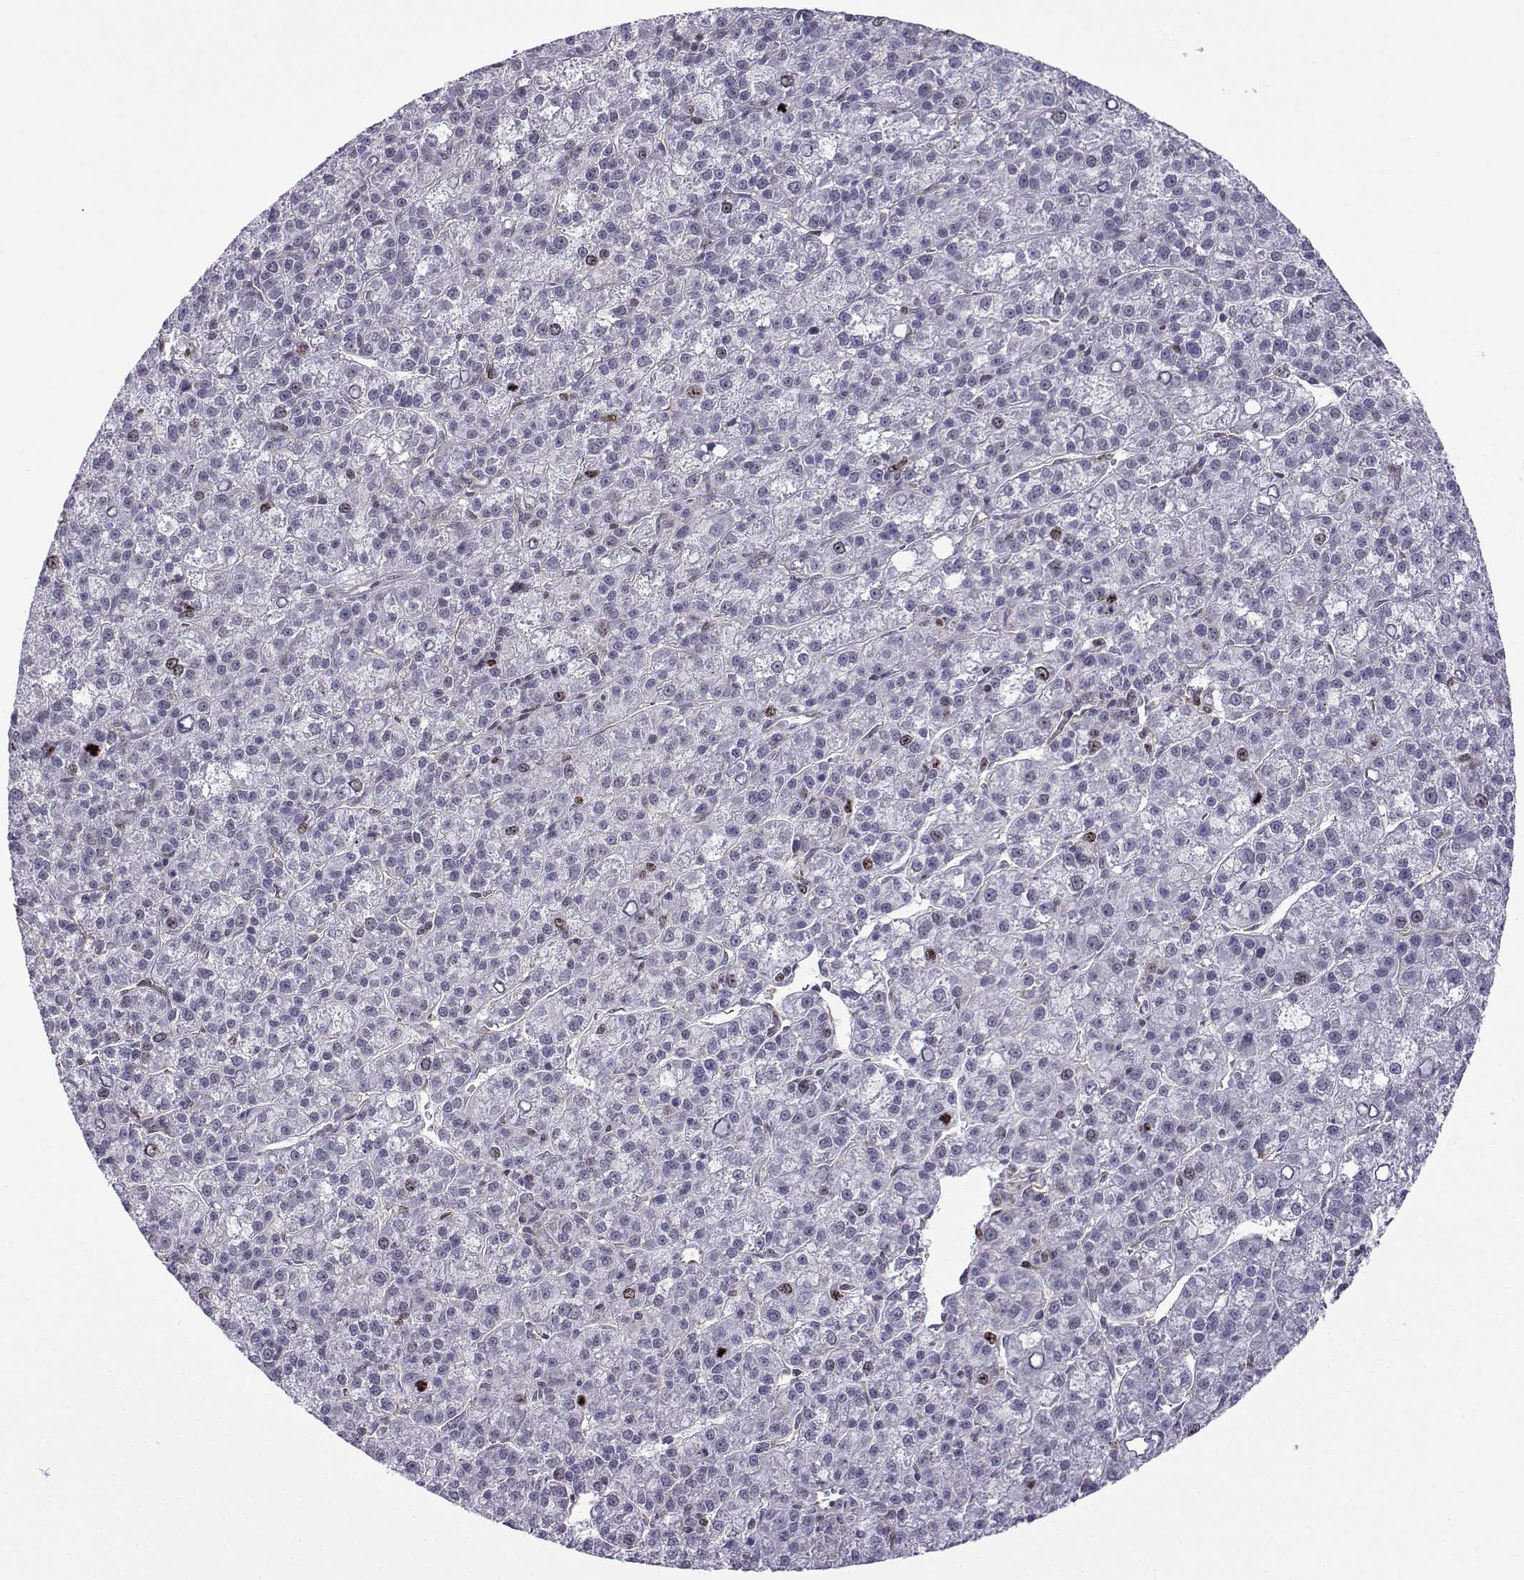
{"staining": {"intensity": "negative", "quantity": "none", "location": "none"}, "tissue": "liver cancer", "cell_type": "Tumor cells", "image_type": "cancer", "snomed": [{"axis": "morphology", "description": "Carcinoma, Hepatocellular, NOS"}, {"axis": "topography", "description": "Liver"}], "caption": "Liver cancer (hepatocellular carcinoma) was stained to show a protein in brown. There is no significant staining in tumor cells.", "gene": "INCENP", "patient": {"sex": "female", "age": 60}}